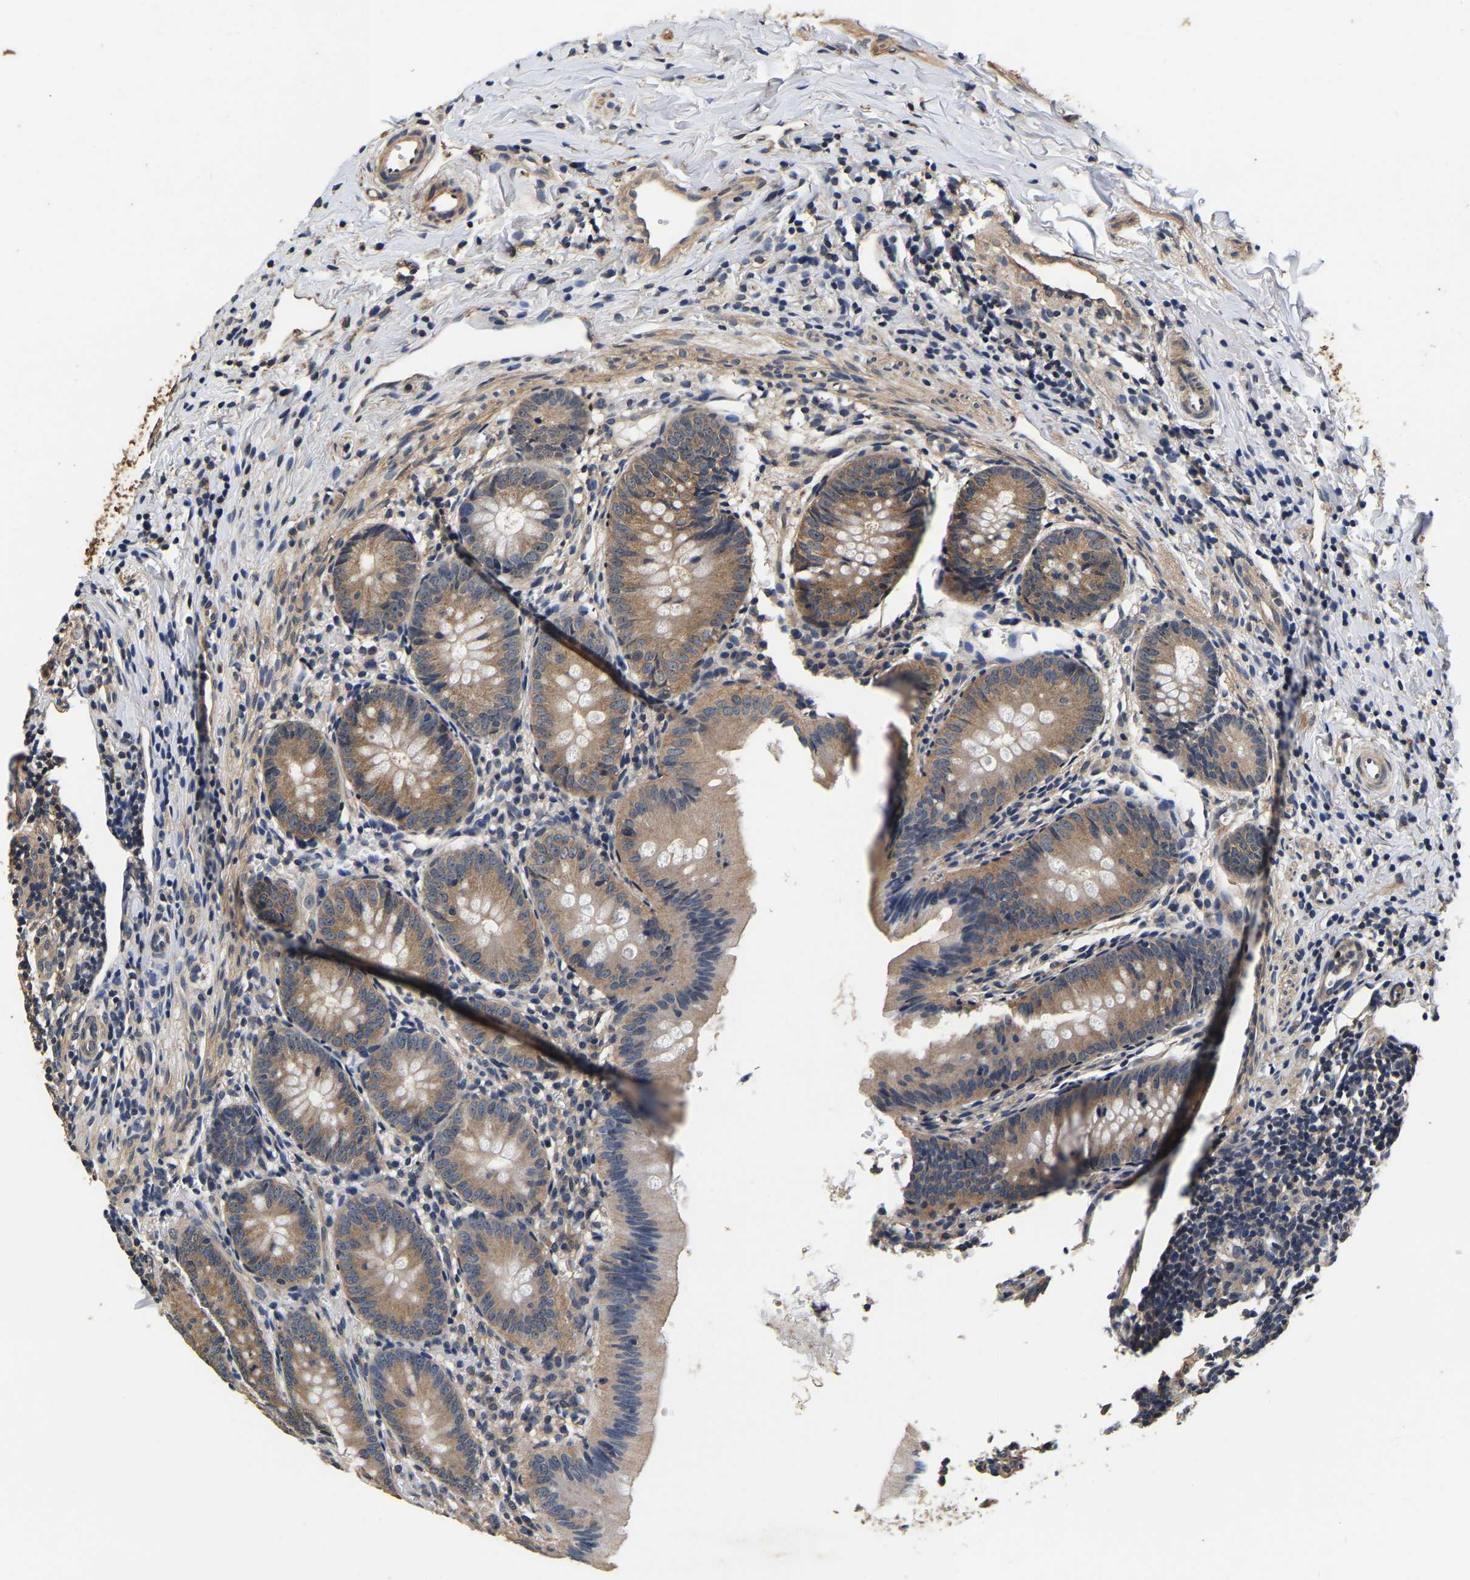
{"staining": {"intensity": "moderate", "quantity": "25%-75%", "location": "cytoplasmic/membranous"}, "tissue": "appendix", "cell_type": "Glandular cells", "image_type": "normal", "snomed": [{"axis": "morphology", "description": "Normal tissue, NOS"}, {"axis": "topography", "description": "Appendix"}], "caption": "IHC (DAB (3,3'-diaminobenzidine)) staining of benign appendix demonstrates moderate cytoplasmic/membranous protein positivity in approximately 25%-75% of glandular cells.", "gene": "RUVBL1", "patient": {"sex": "male", "age": 1}}